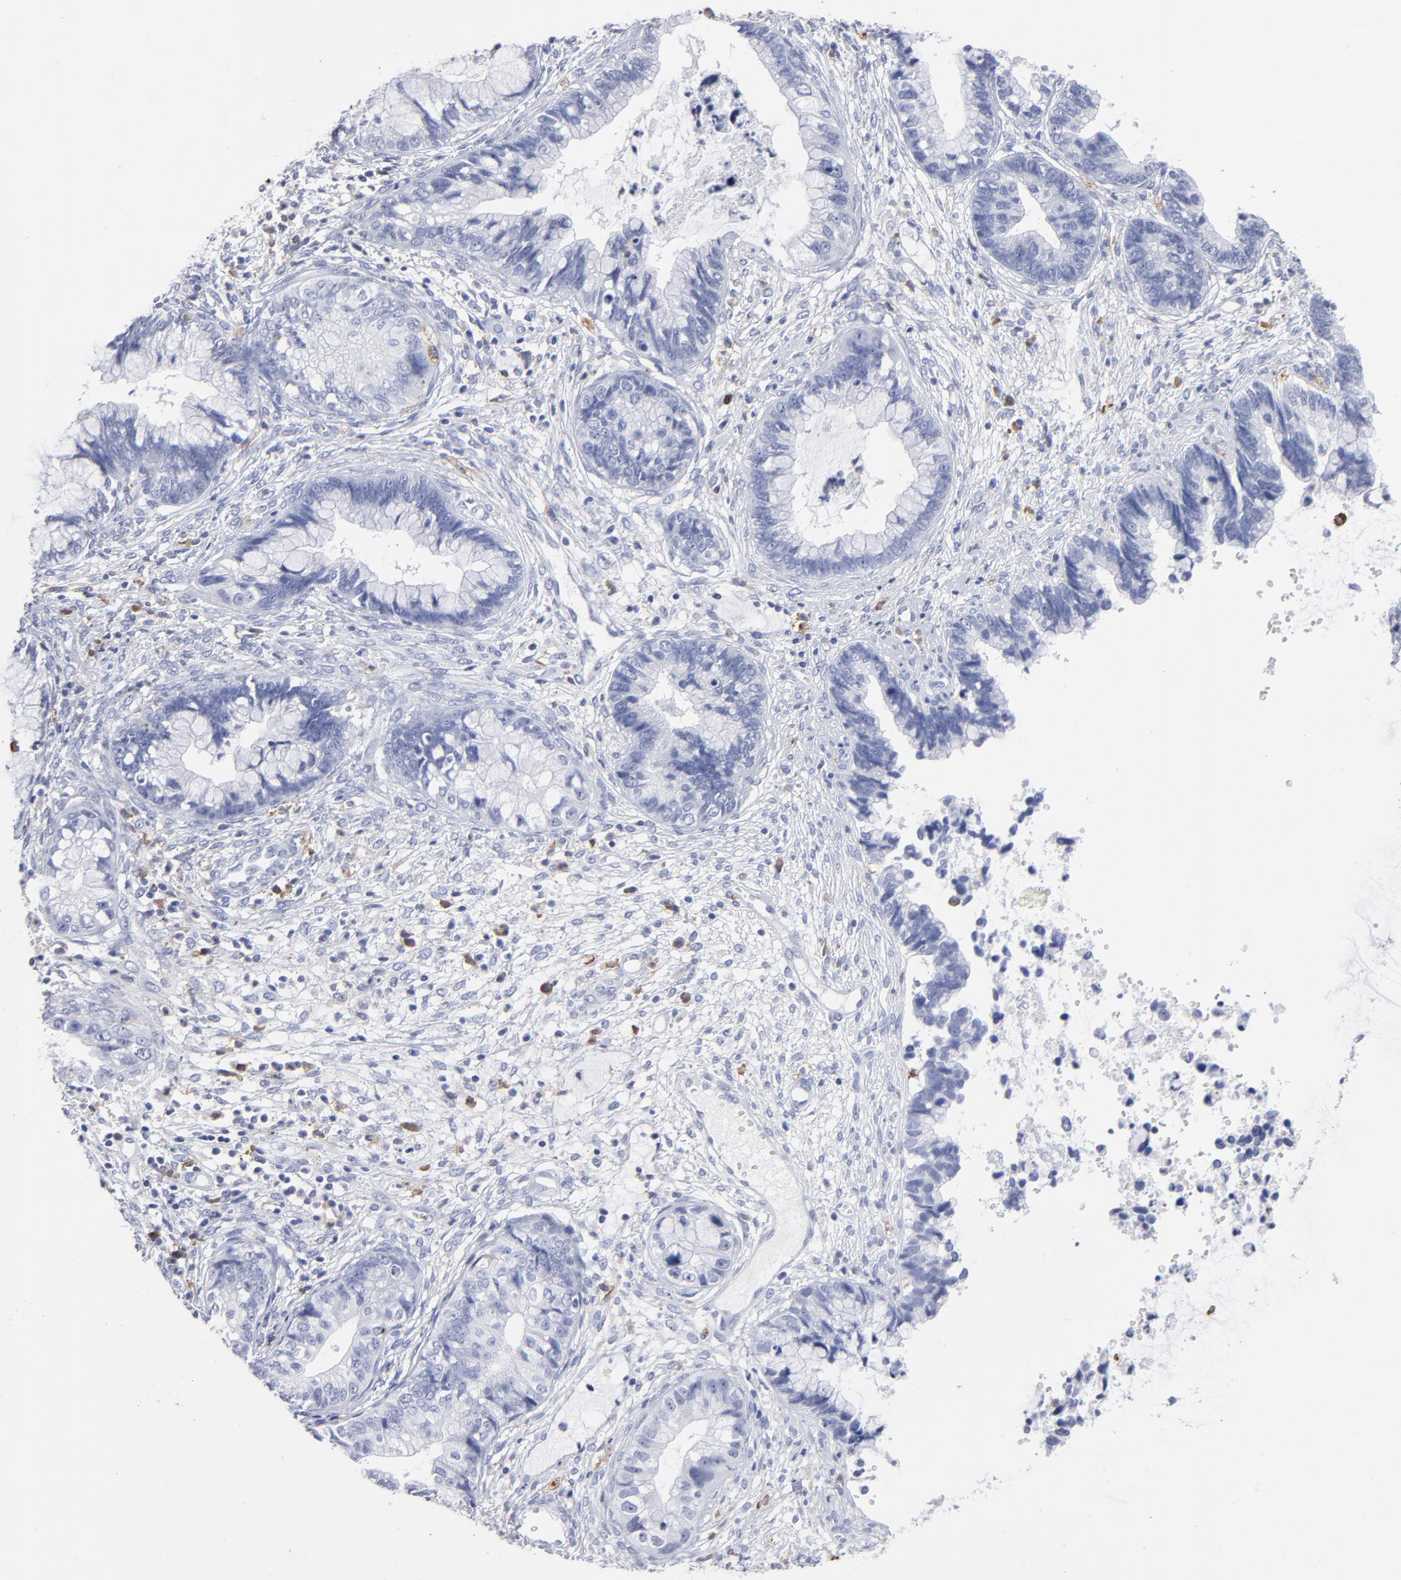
{"staining": {"intensity": "negative", "quantity": "none", "location": "none"}, "tissue": "cervical cancer", "cell_type": "Tumor cells", "image_type": "cancer", "snomed": [{"axis": "morphology", "description": "Adenocarcinoma, NOS"}, {"axis": "topography", "description": "Cervix"}], "caption": "Tumor cells show no significant protein expression in cervical cancer.", "gene": "LAT2", "patient": {"sex": "female", "age": 44}}